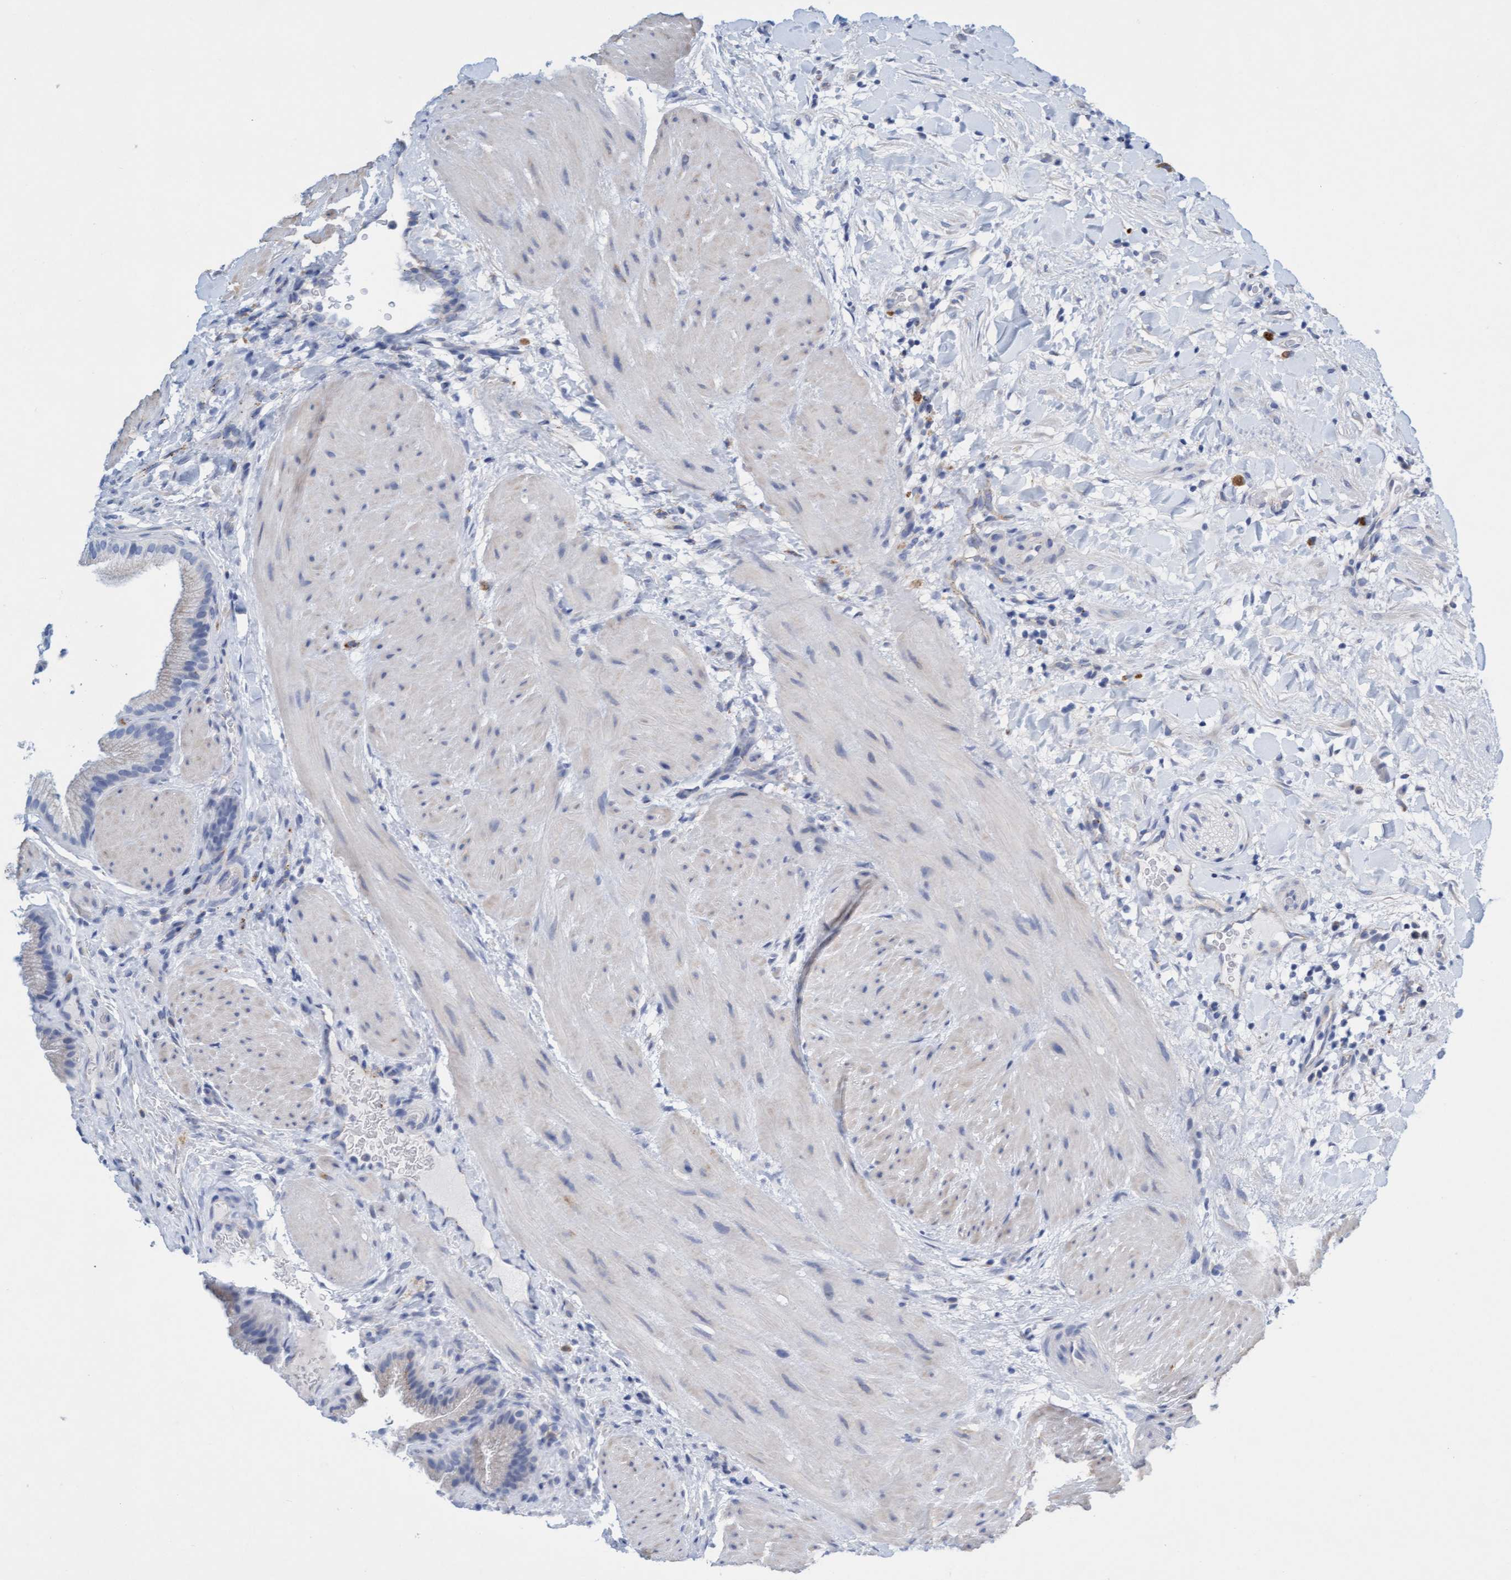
{"staining": {"intensity": "strong", "quantity": "25%-75%", "location": "cytoplasmic/membranous"}, "tissue": "gallbladder", "cell_type": "Glandular cells", "image_type": "normal", "snomed": [{"axis": "morphology", "description": "Normal tissue, NOS"}, {"axis": "topography", "description": "Gallbladder"}], "caption": "Immunohistochemical staining of benign gallbladder displays high levels of strong cytoplasmic/membranous expression in about 25%-75% of glandular cells. (IHC, brightfield microscopy, high magnification).", "gene": "SGSH", "patient": {"sex": "male", "age": 49}}